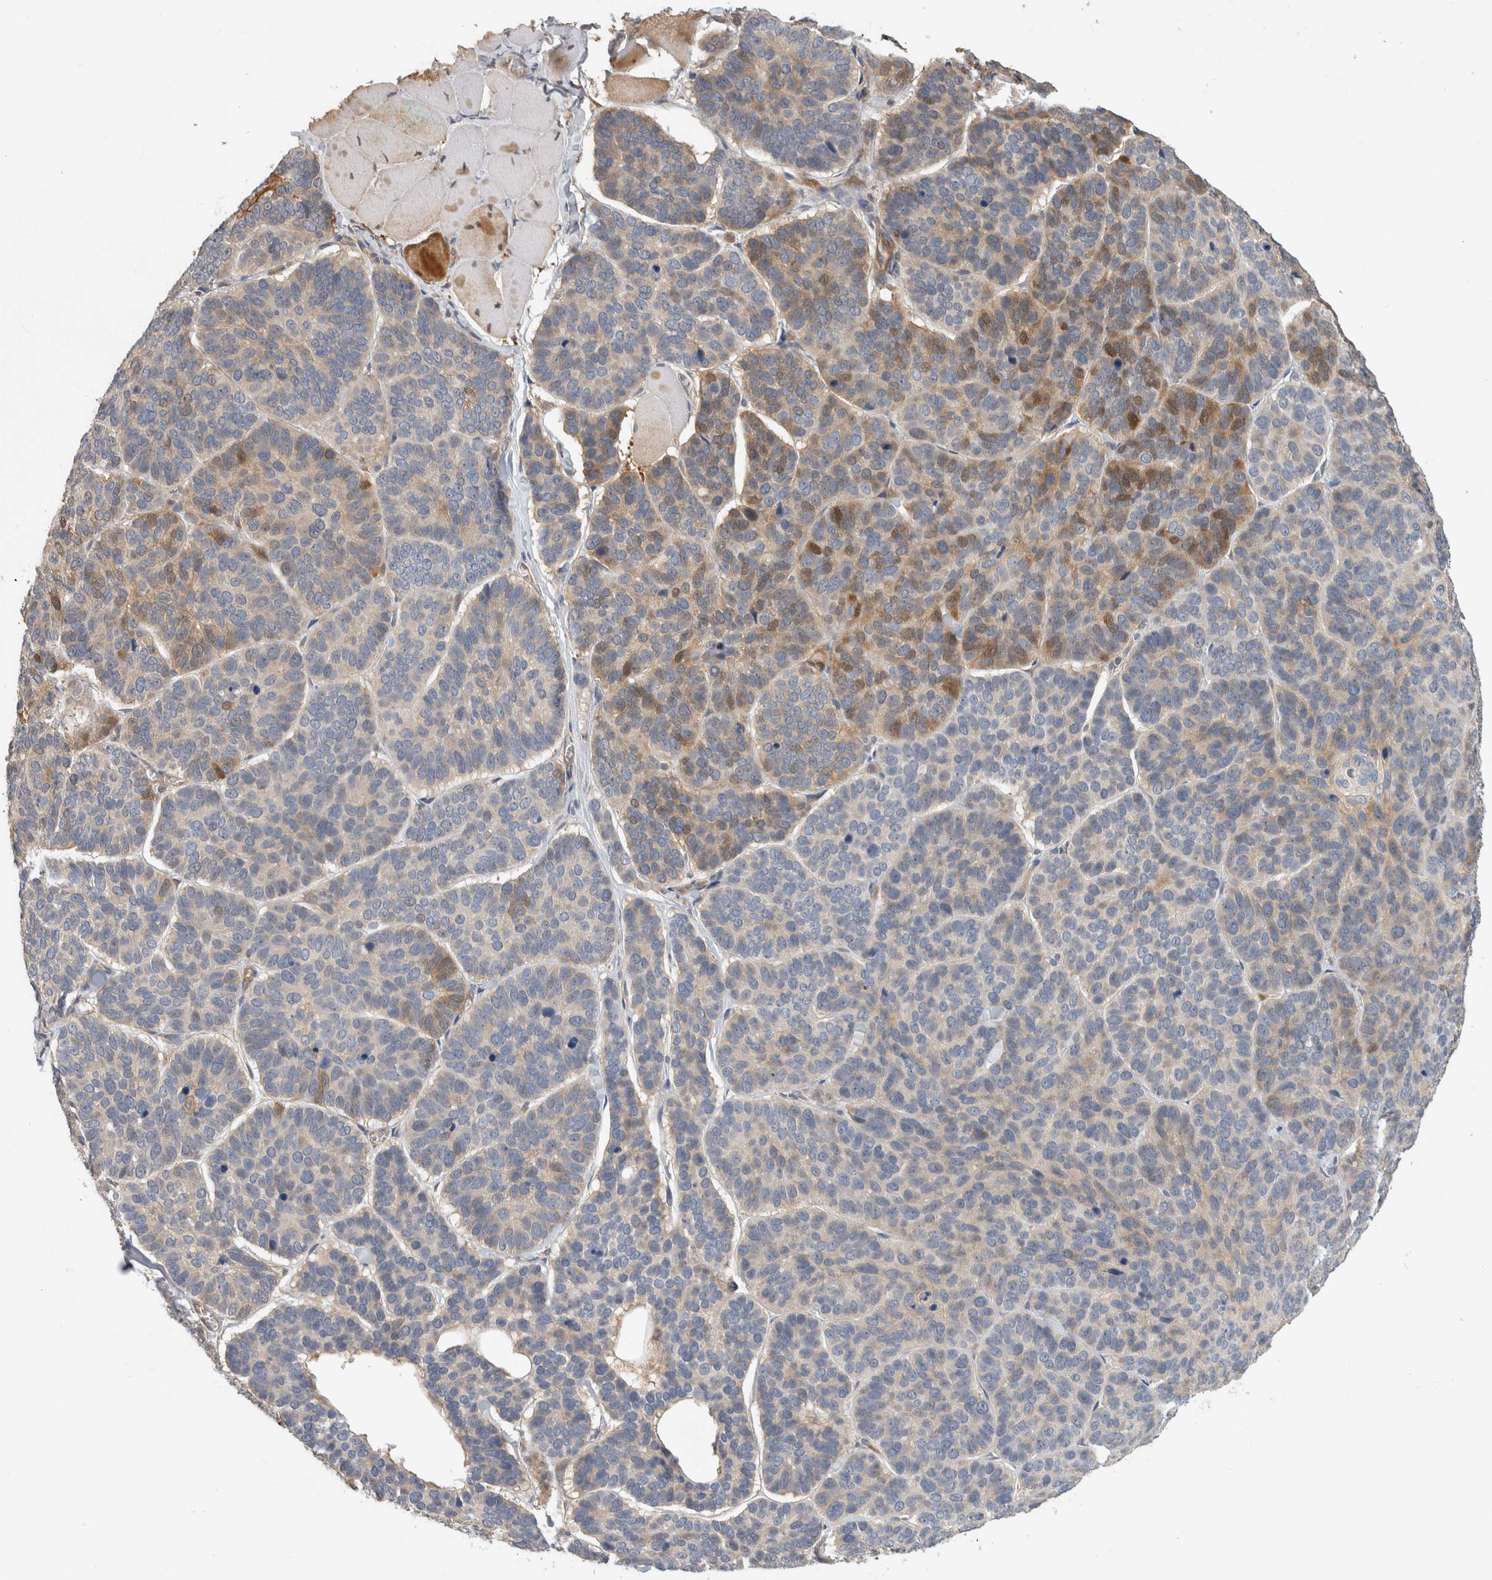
{"staining": {"intensity": "moderate", "quantity": "<25%", "location": "cytoplasmic/membranous"}, "tissue": "skin cancer", "cell_type": "Tumor cells", "image_type": "cancer", "snomed": [{"axis": "morphology", "description": "Basal cell carcinoma"}, {"axis": "topography", "description": "Skin"}], "caption": "Immunohistochemistry (IHC) (DAB) staining of human basal cell carcinoma (skin) demonstrates moderate cytoplasmic/membranous protein expression in approximately <25% of tumor cells. (Brightfield microscopy of DAB IHC at high magnification).", "gene": "PGM1", "patient": {"sex": "male", "age": 62}}